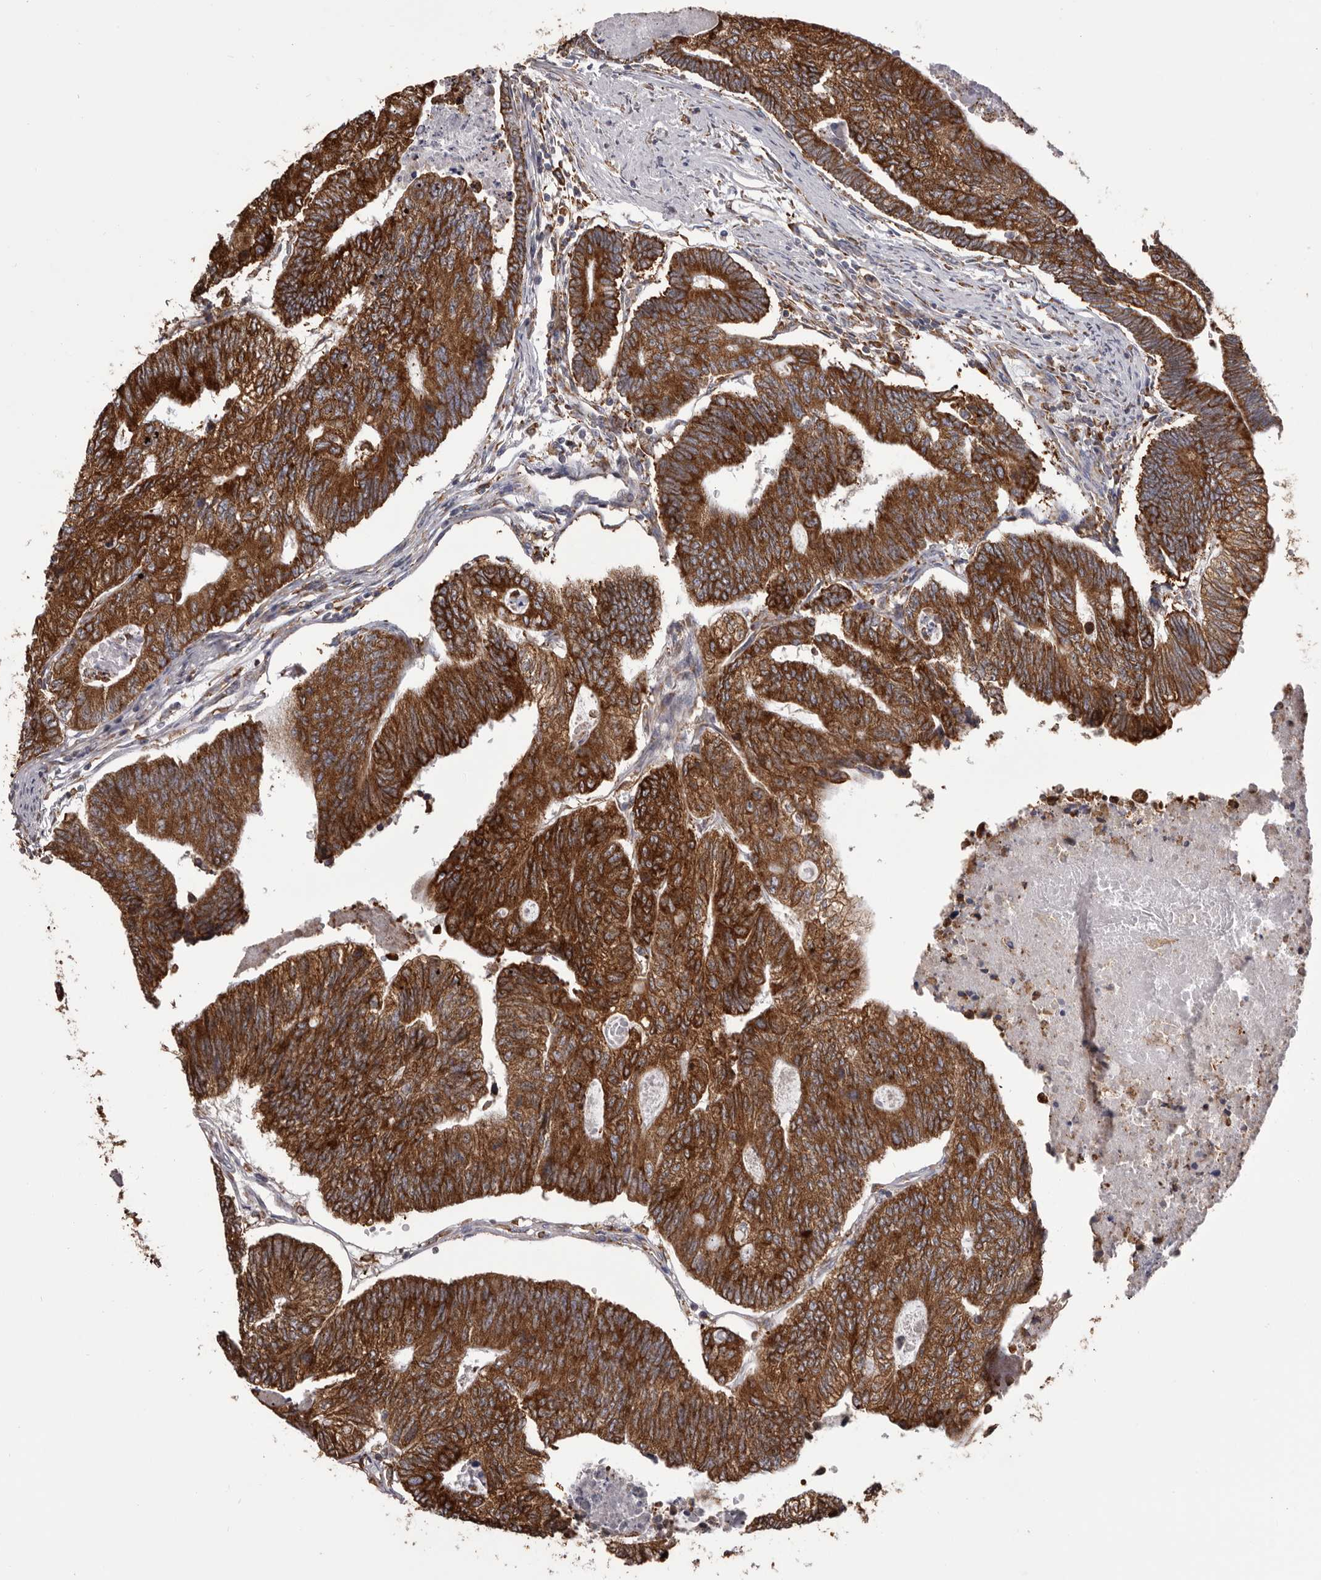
{"staining": {"intensity": "strong", "quantity": ">75%", "location": "cytoplasmic/membranous"}, "tissue": "colorectal cancer", "cell_type": "Tumor cells", "image_type": "cancer", "snomed": [{"axis": "morphology", "description": "Adenocarcinoma, NOS"}, {"axis": "topography", "description": "Colon"}], "caption": "Immunohistochemistry (IHC) image of adenocarcinoma (colorectal) stained for a protein (brown), which reveals high levels of strong cytoplasmic/membranous staining in approximately >75% of tumor cells.", "gene": "QRSL1", "patient": {"sex": "female", "age": 67}}